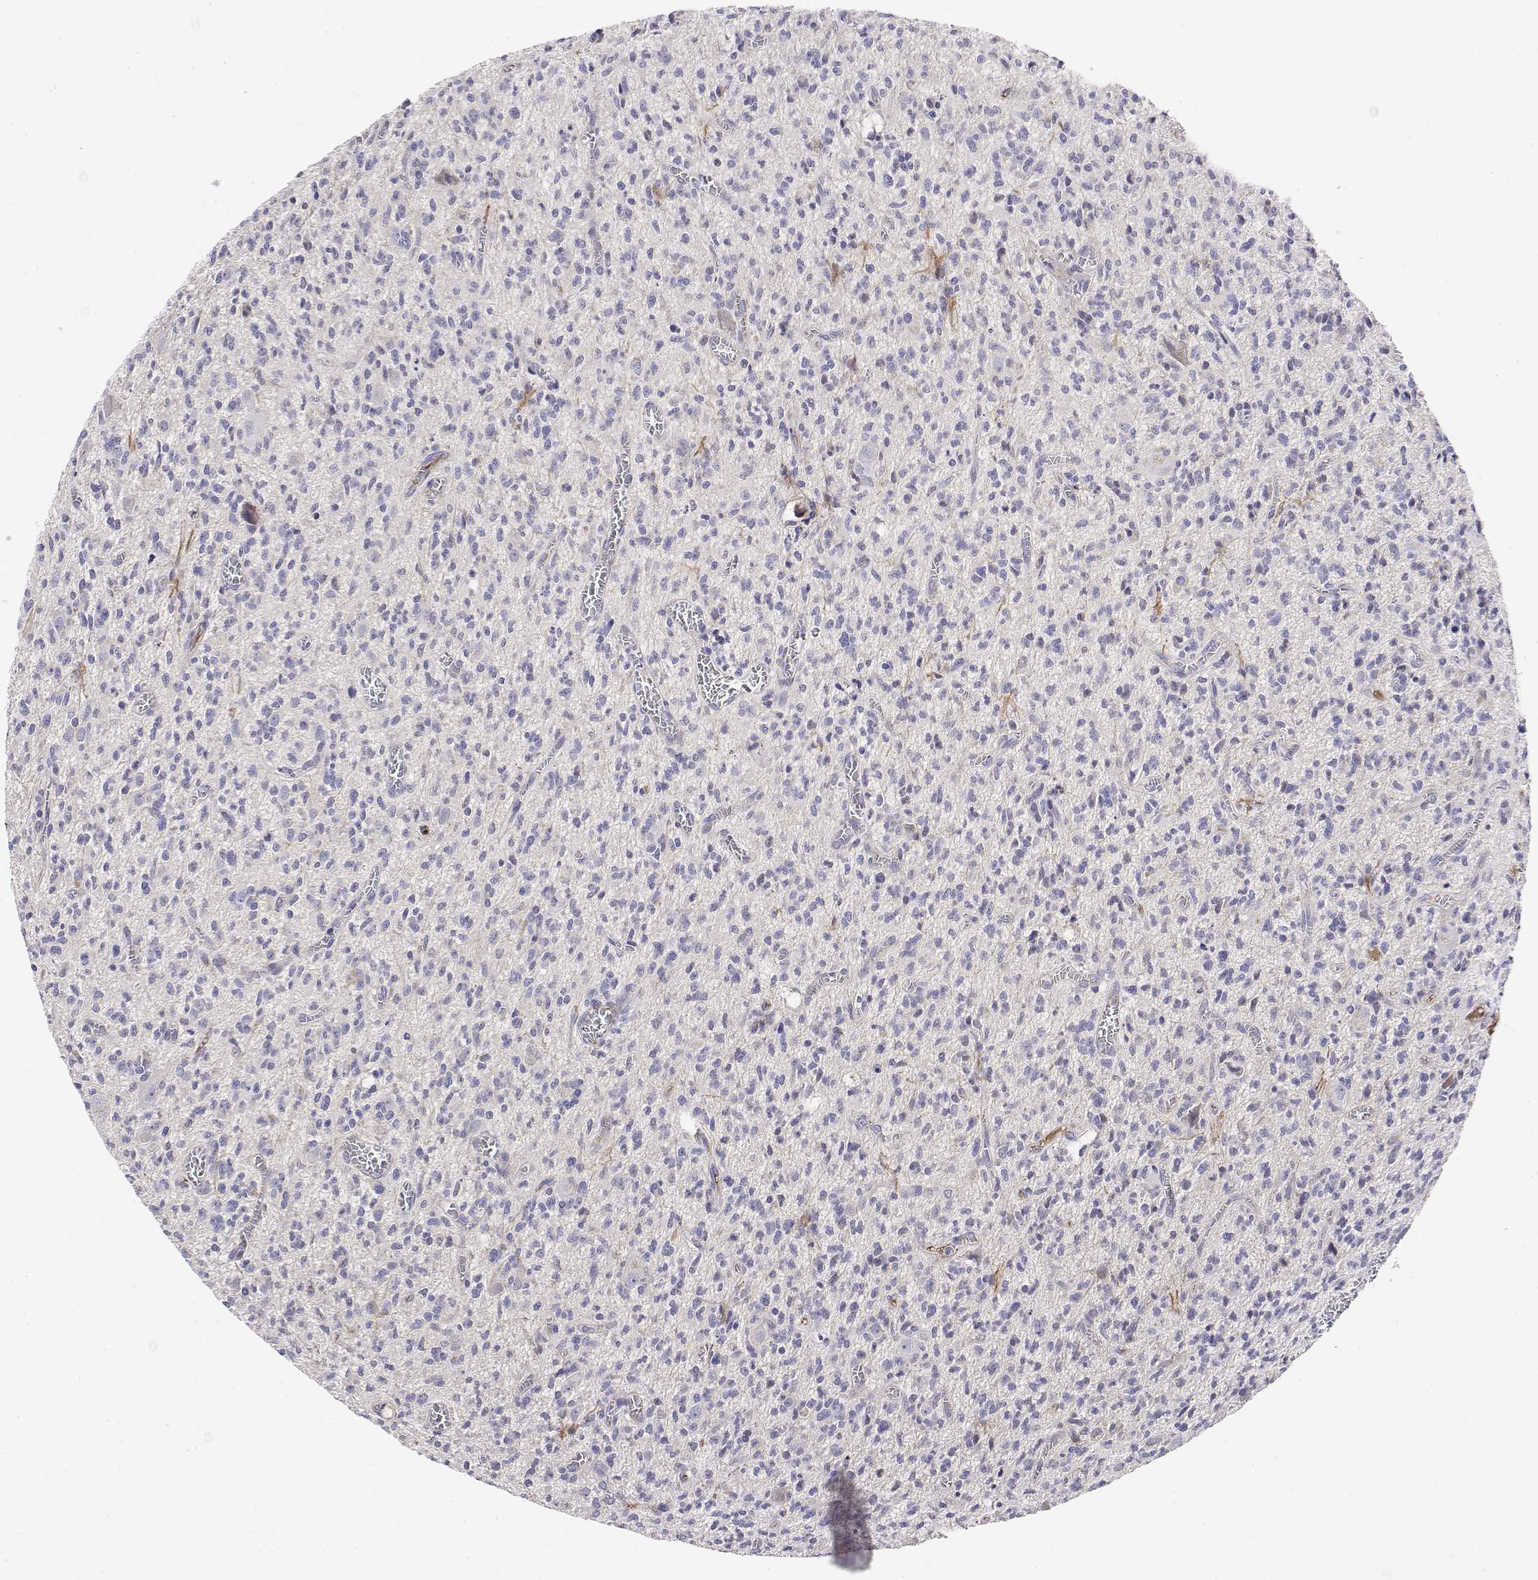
{"staining": {"intensity": "negative", "quantity": "none", "location": "none"}, "tissue": "glioma", "cell_type": "Tumor cells", "image_type": "cancer", "snomed": [{"axis": "morphology", "description": "Glioma, malignant, Low grade"}, {"axis": "topography", "description": "Brain"}], "caption": "Tumor cells show no significant positivity in low-grade glioma (malignant). (Brightfield microscopy of DAB (3,3'-diaminobenzidine) immunohistochemistry at high magnification).", "gene": "GGACT", "patient": {"sex": "male", "age": 64}}